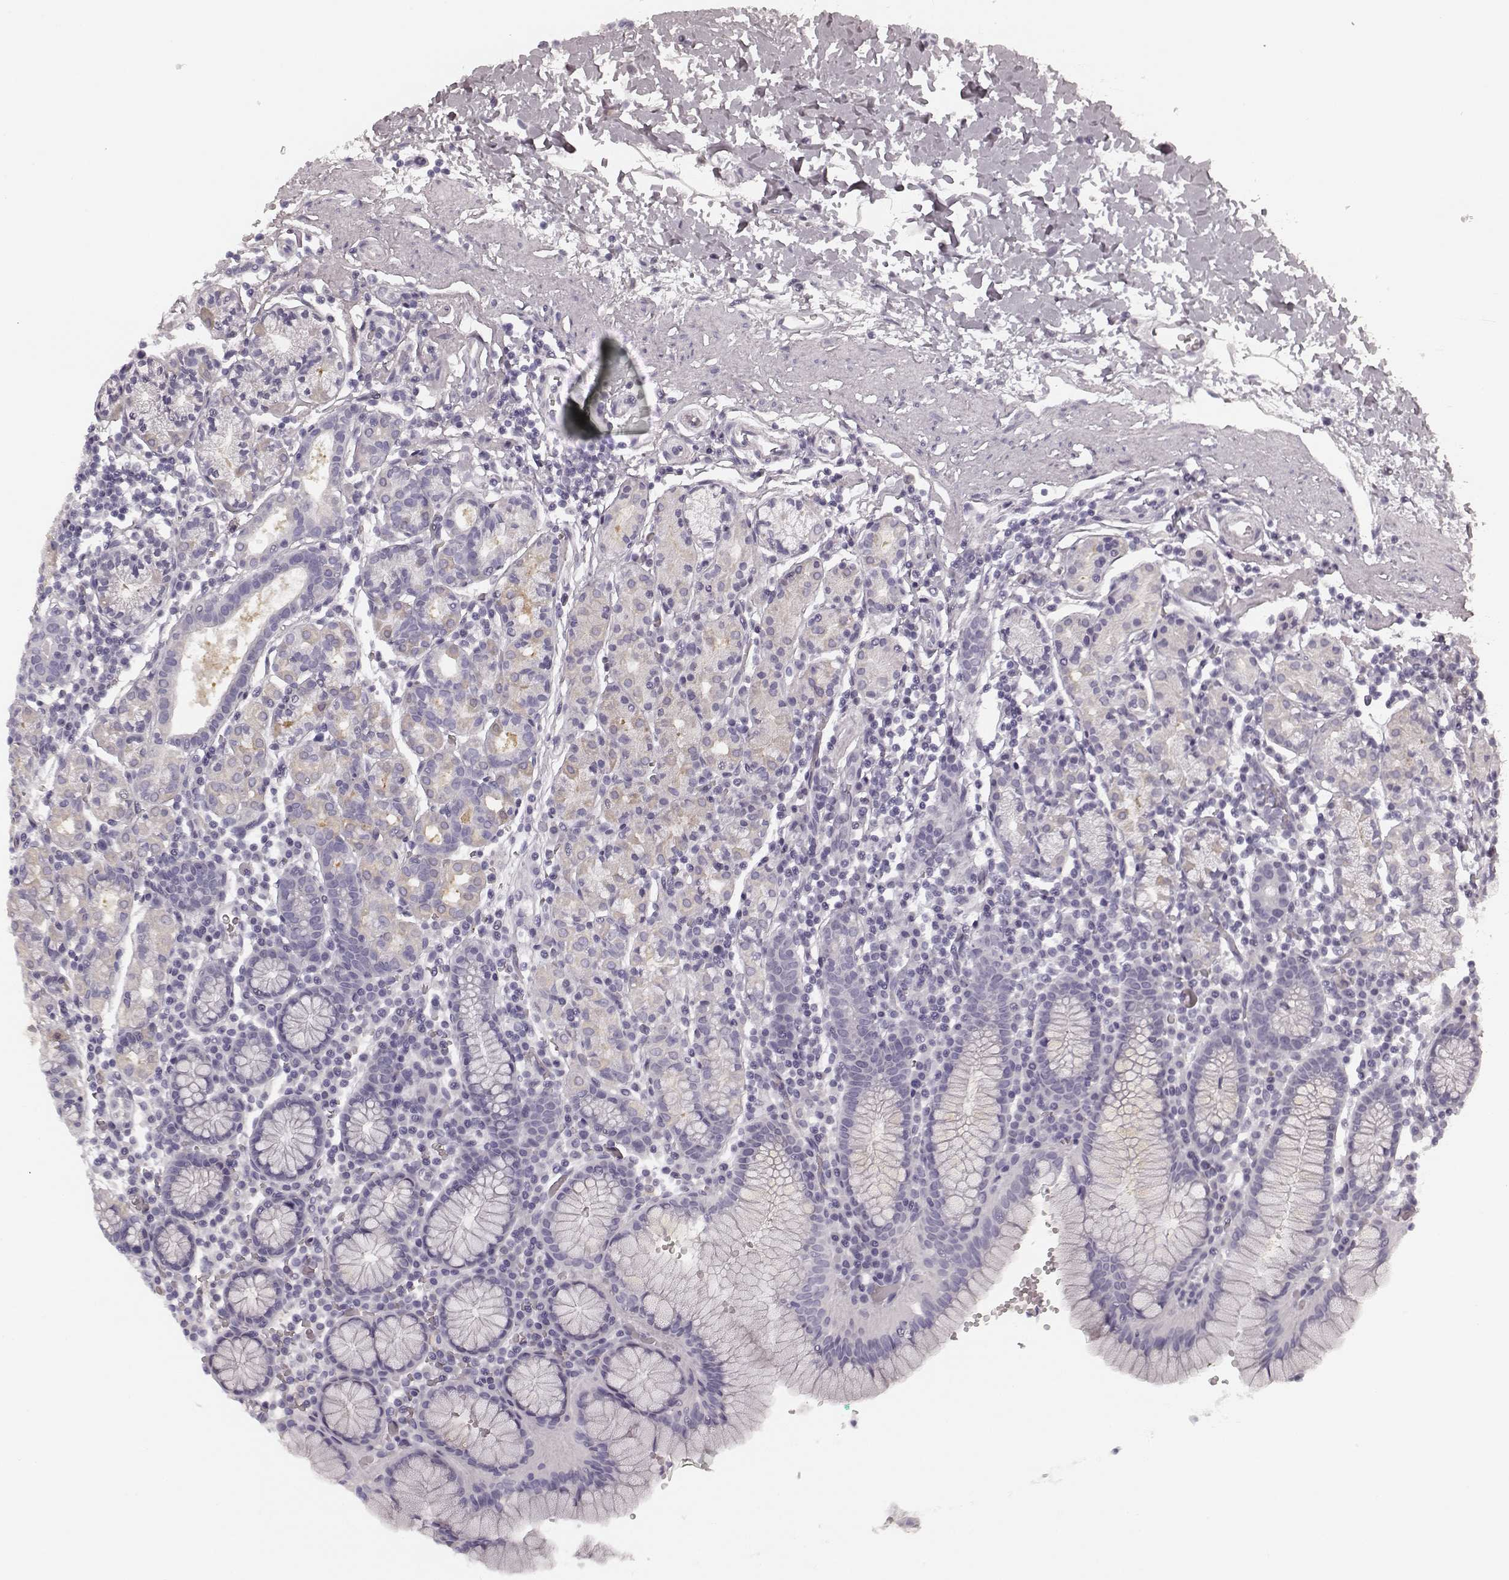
{"staining": {"intensity": "weak", "quantity": "<25%", "location": "cytoplasmic/membranous"}, "tissue": "stomach", "cell_type": "Glandular cells", "image_type": "normal", "snomed": [{"axis": "morphology", "description": "Normal tissue, NOS"}, {"axis": "topography", "description": "Stomach, upper"}, {"axis": "topography", "description": "Stomach"}], "caption": "Immunohistochemistry (IHC) micrograph of benign stomach: stomach stained with DAB (3,3'-diaminobenzidine) reveals no significant protein expression in glandular cells.", "gene": "TMPRSS15", "patient": {"sex": "male", "age": 62}}